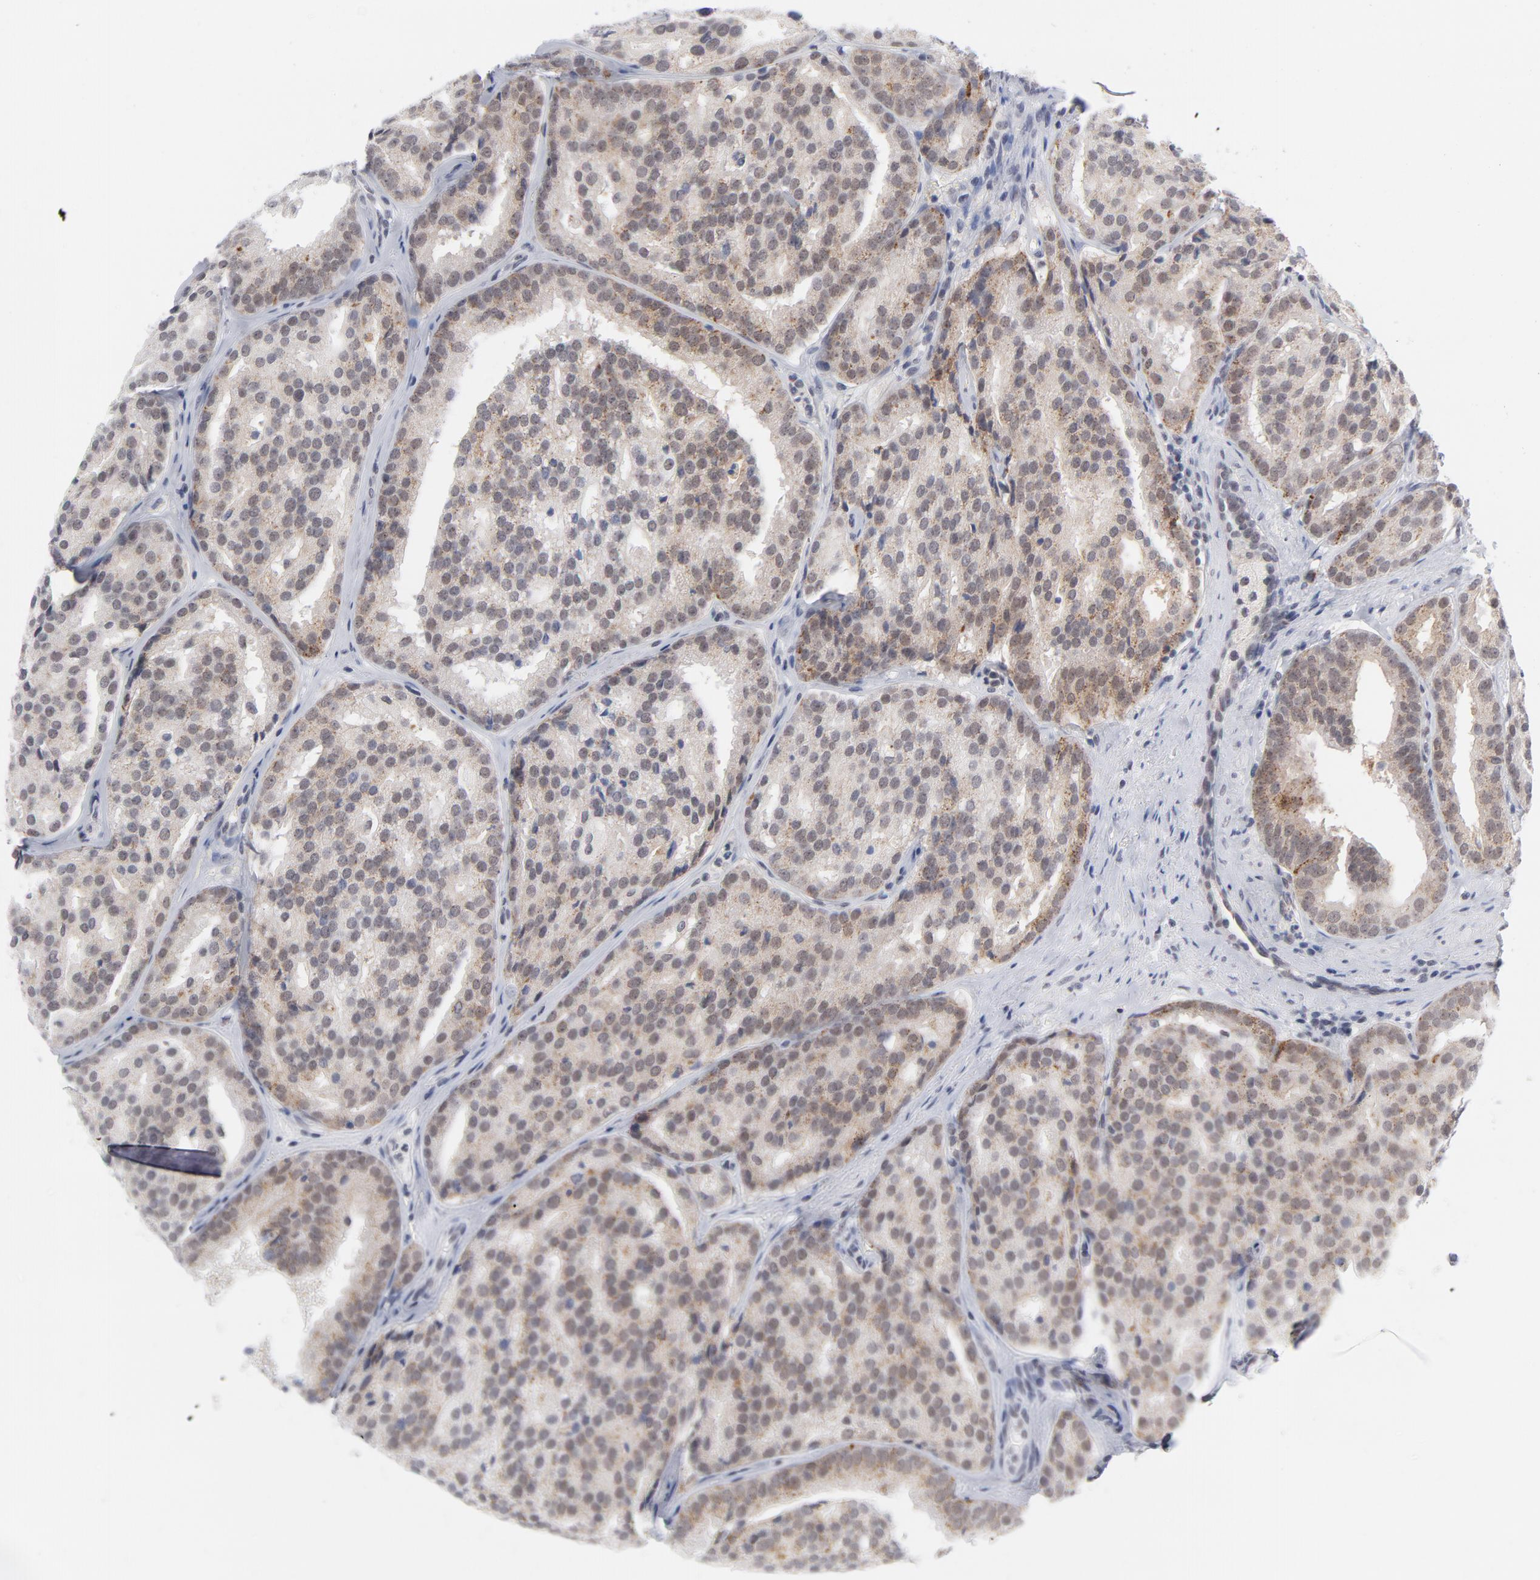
{"staining": {"intensity": "weak", "quantity": "25%-75%", "location": "cytoplasmic/membranous"}, "tissue": "prostate cancer", "cell_type": "Tumor cells", "image_type": "cancer", "snomed": [{"axis": "morphology", "description": "Adenocarcinoma, High grade"}, {"axis": "topography", "description": "Prostate"}], "caption": "Immunohistochemical staining of human adenocarcinoma (high-grade) (prostate) exhibits low levels of weak cytoplasmic/membranous protein positivity in approximately 25%-75% of tumor cells.", "gene": "BAP1", "patient": {"sex": "male", "age": 64}}